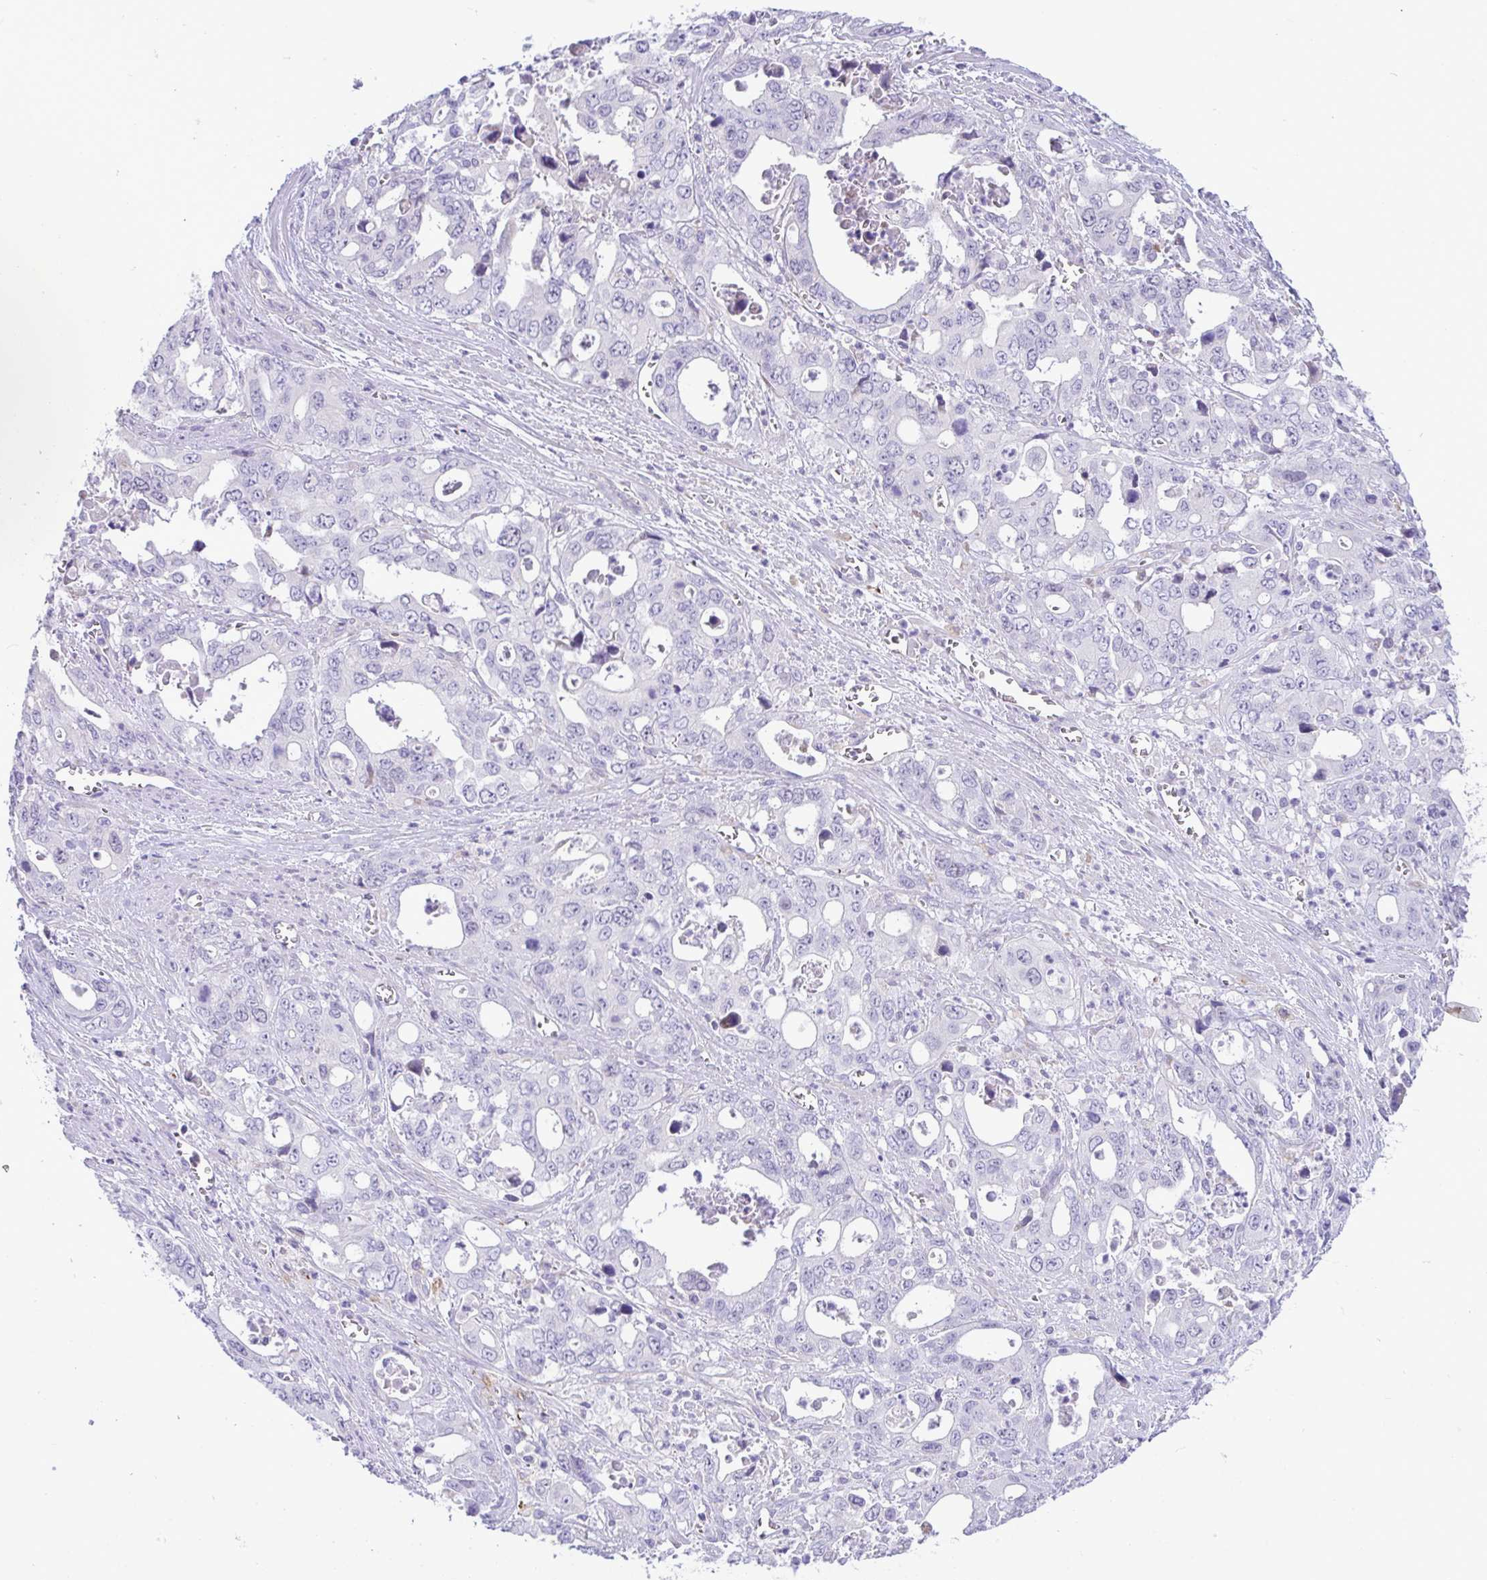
{"staining": {"intensity": "negative", "quantity": "none", "location": "none"}, "tissue": "stomach cancer", "cell_type": "Tumor cells", "image_type": "cancer", "snomed": [{"axis": "morphology", "description": "Adenocarcinoma, NOS"}, {"axis": "topography", "description": "Stomach, upper"}], "caption": "Immunohistochemistry (IHC) histopathology image of human stomach cancer (adenocarcinoma) stained for a protein (brown), which reveals no staining in tumor cells. (Stains: DAB IHC with hematoxylin counter stain, Microscopy: brightfield microscopy at high magnification).", "gene": "DTX3", "patient": {"sex": "male", "age": 74}}